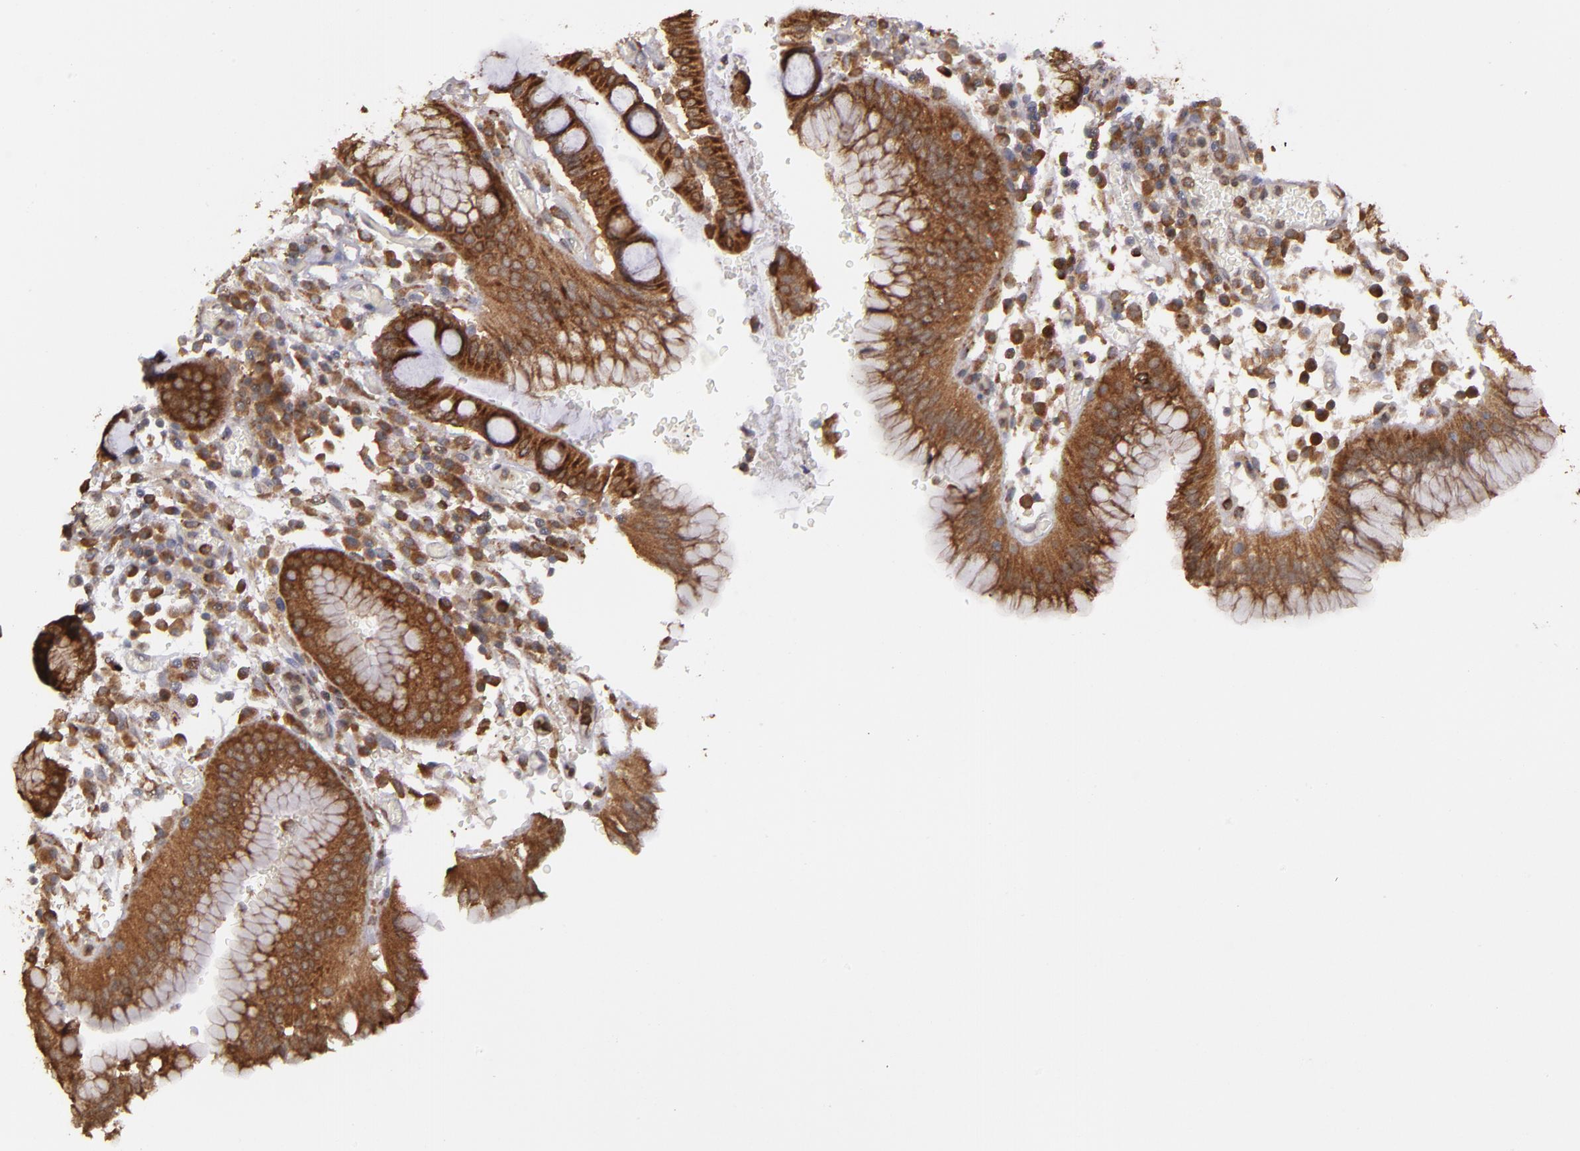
{"staining": {"intensity": "strong", "quantity": ">75%", "location": "cytoplasmic/membranous"}, "tissue": "stomach", "cell_type": "Glandular cells", "image_type": "normal", "snomed": [{"axis": "morphology", "description": "Normal tissue, NOS"}, {"axis": "topography", "description": "Stomach, lower"}], "caption": "Glandular cells exhibit high levels of strong cytoplasmic/membranous staining in approximately >75% of cells in unremarkable human stomach. The staining is performed using DAB (3,3'-diaminobenzidine) brown chromogen to label protein expression. The nuclei are counter-stained blue using hematoxylin.", "gene": "MTHFD1", "patient": {"sex": "female", "age": 73}}